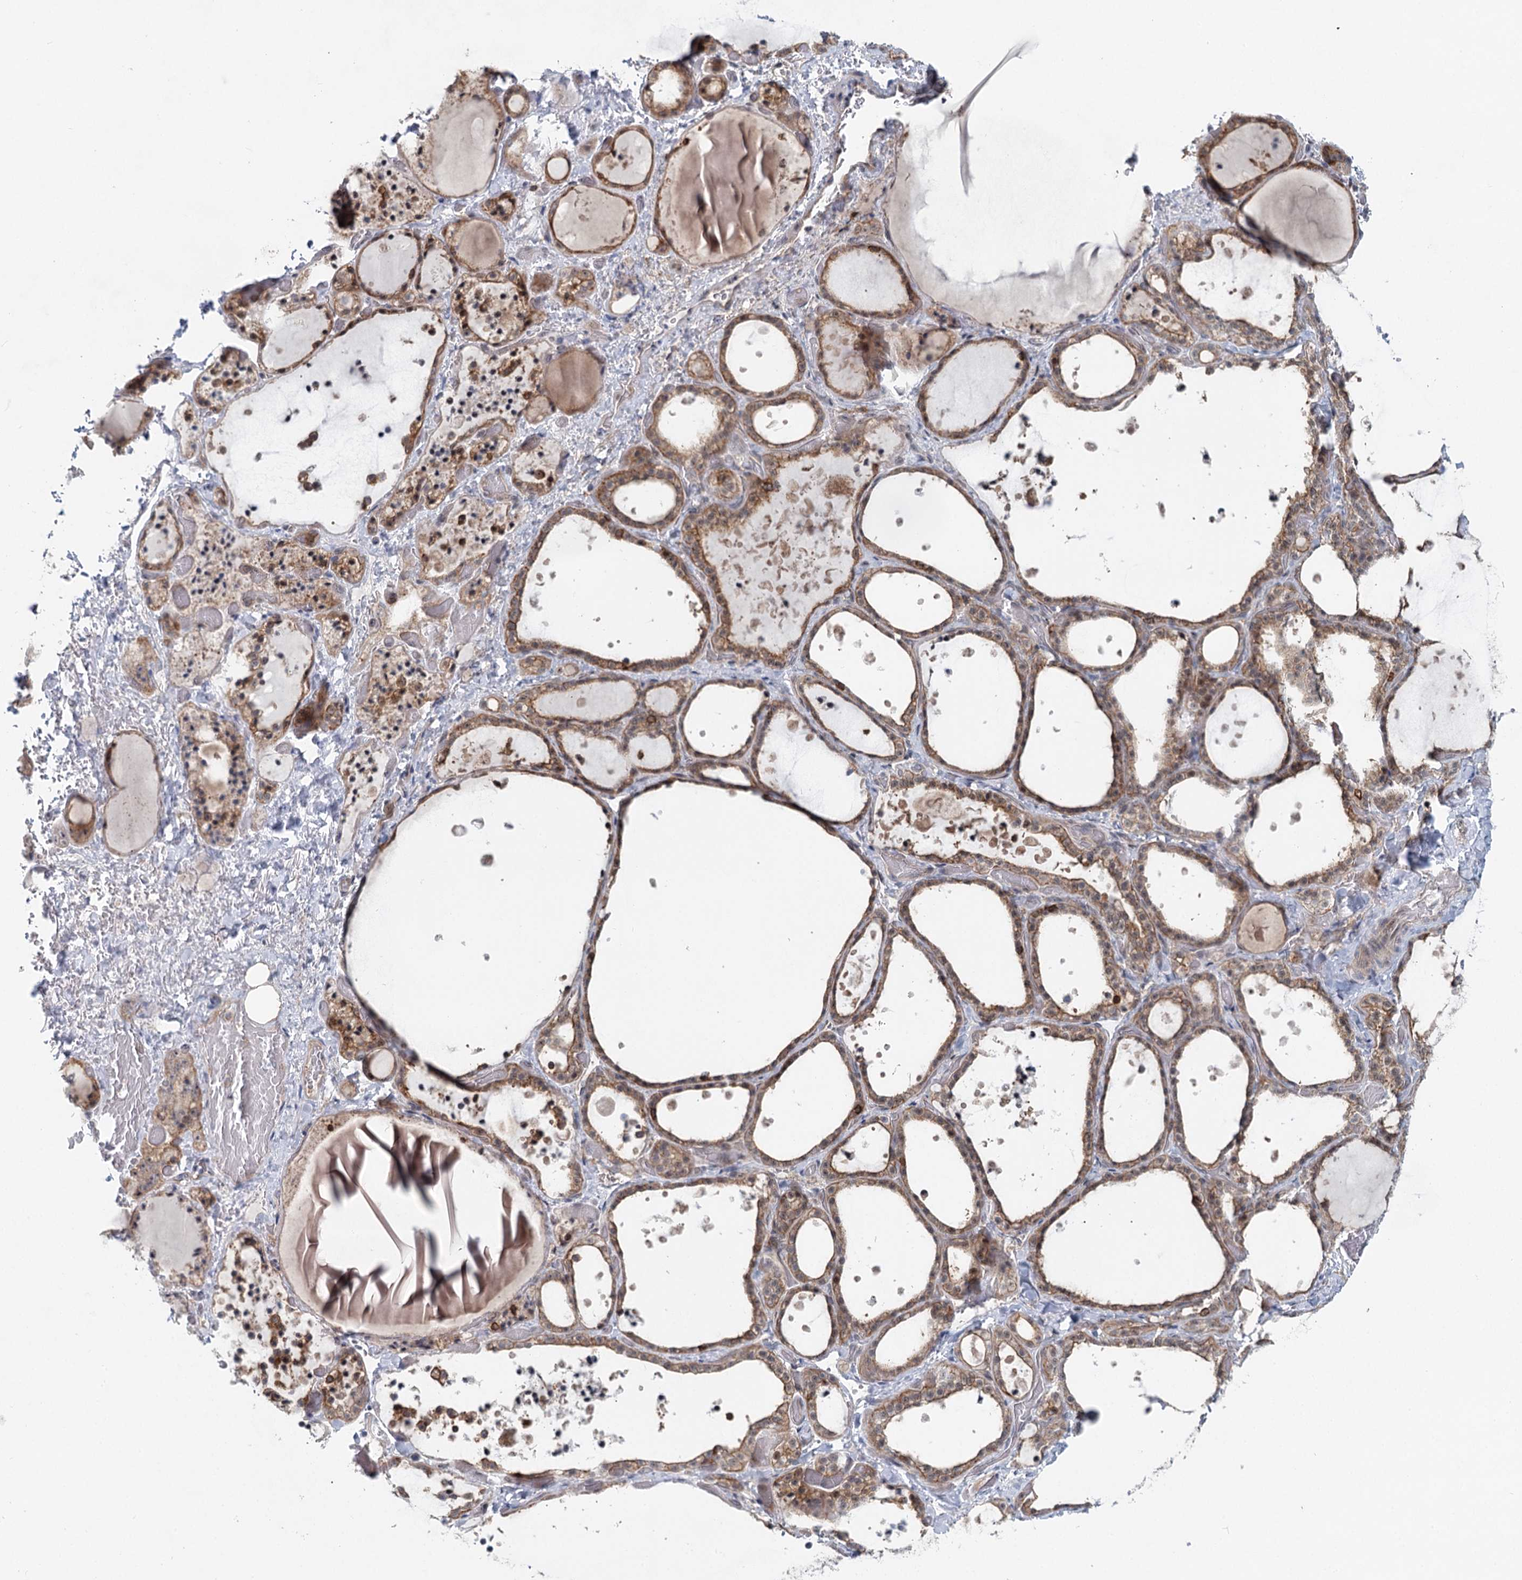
{"staining": {"intensity": "moderate", "quantity": ">75%", "location": "cytoplasmic/membranous,nuclear"}, "tissue": "thyroid gland", "cell_type": "Glandular cells", "image_type": "normal", "snomed": [{"axis": "morphology", "description": "Normal tissue, NOS"}, {"axis": "topography", "description": "Thyroid gland"}], "caption": "A medium amount of moderate cytoplasmic/membranous,nuclear expression is present in about >75% of glandular cells in benign thyroid gland.", "gene": "CDC42SE2", "patient": {"sex": "female", "age": 44}}